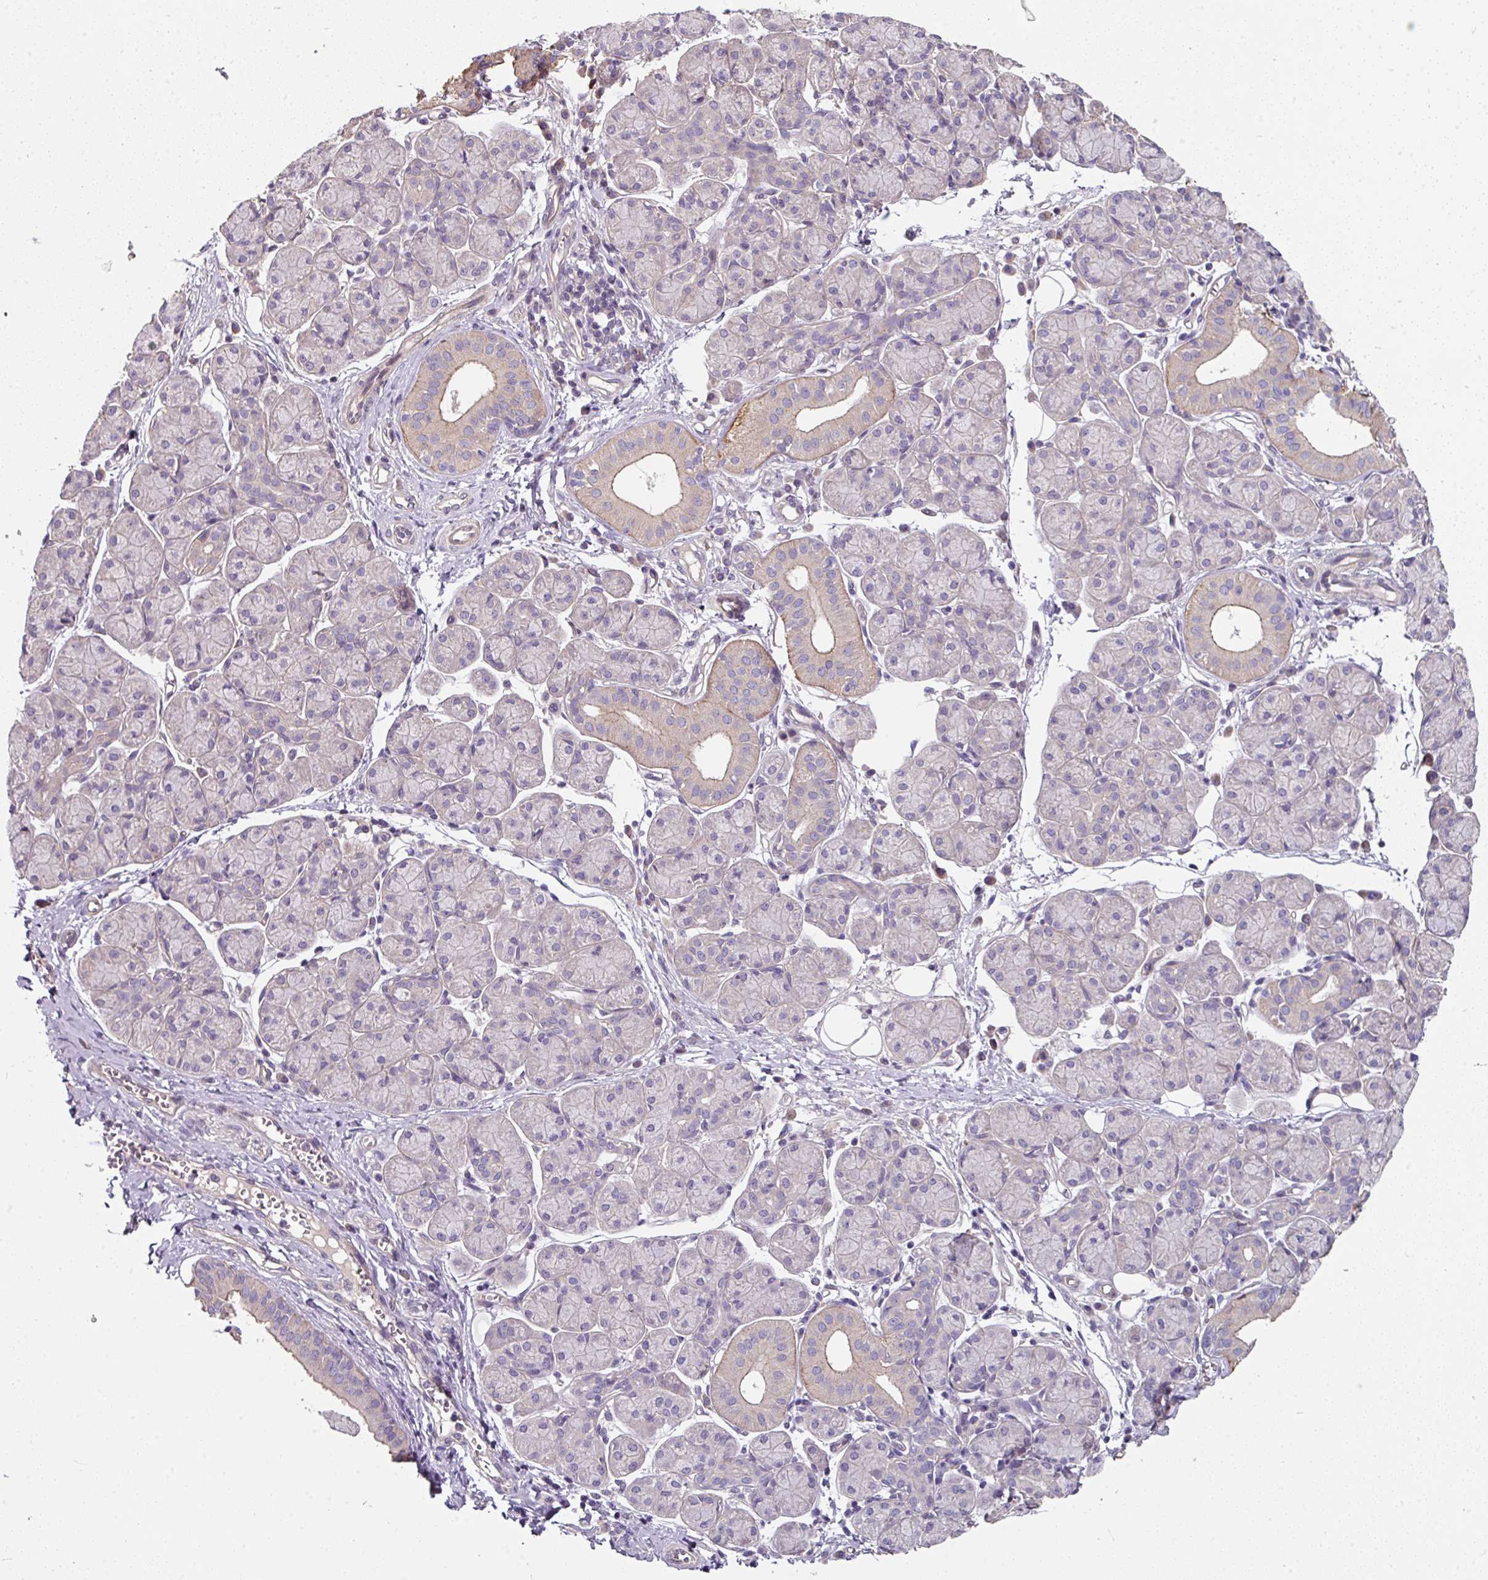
{"staining": {"intensity": "weak", "quantity": "<25%", "location": "cytoplasmic/membranous"}, "tissue": "salivary gland", "cell_type": "Glandular cells", "image_type": "normal", "snomed": [{"axis": "morphology", "description": "Normal tissue, NOS"}, {"axis": "morphology", "description": "Inflammation, NOS"}, {"axis": "topography", "description": "Lymph node"}, {"axis": "topography", "description": "Salivary gland"}], "caption": "High magnification brightfield microscopy of benign salivary gland stained with DAB (3,3'-diaminobenzidine) (brown) and counterstained with hematoxylin (blue): glandular cells show no significant staining.", "gene": "C4orf48", "patient": {"sex": "male", "age": 3}}